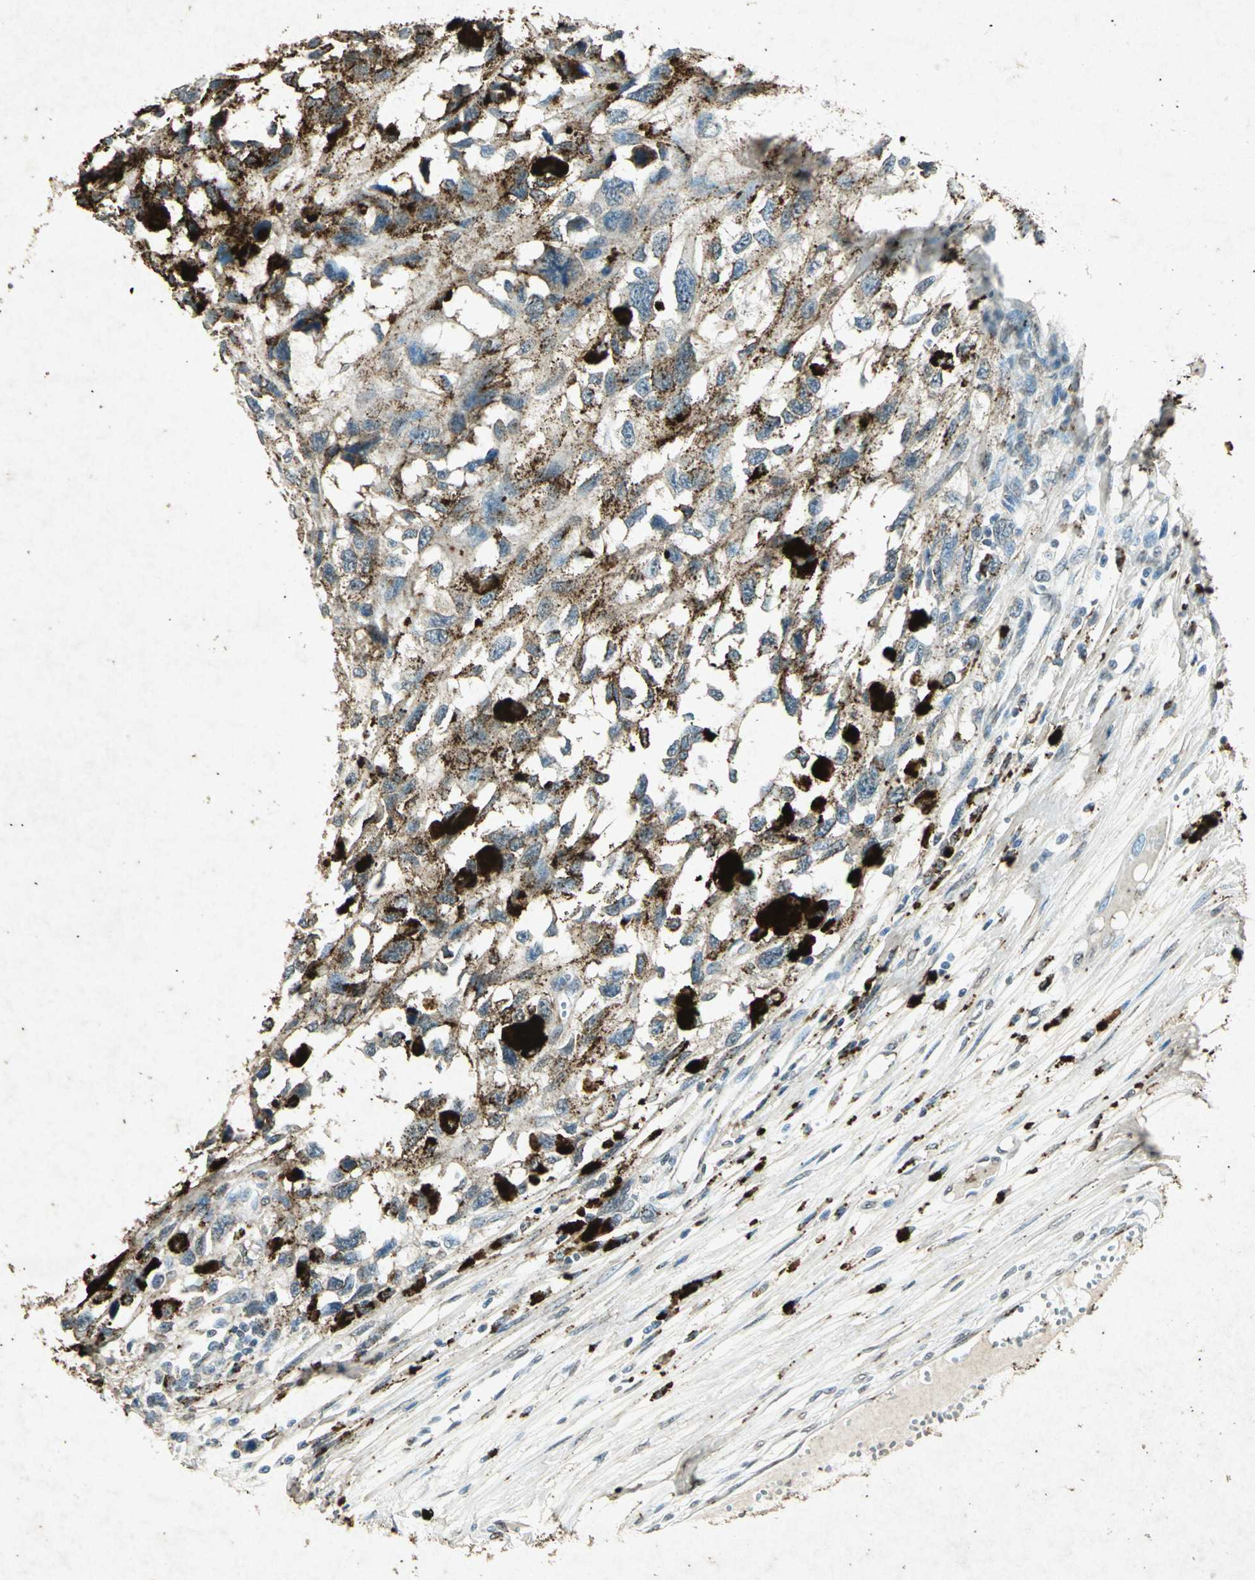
{"staining": {"intensity": "moderate", "quantity": ">75%", "location": "cytoplasmic/membranous"}, "tissue": "melanoma", "cell_type": "Tumor cells", "image_type": "cancer", "snomed": [{"axis": "morphology", "description": "Malignant melanoma, Metastatic site"}, {"axis": "topography", "description": "Lymph node"}], "caption": "High-magnification brightfield microscopy of malignant melanoma (metastatic site) stained with DAB (3,3'-diaminobenzidine) (brown) and counterstained with hematoxylin (blue). tumor cells exhibit moderate cytoplasmic/membranous staining is seen in approximately>75% of cells.", "gene": "PSEN1", "patient": {"sex": "male", "age": 59}}